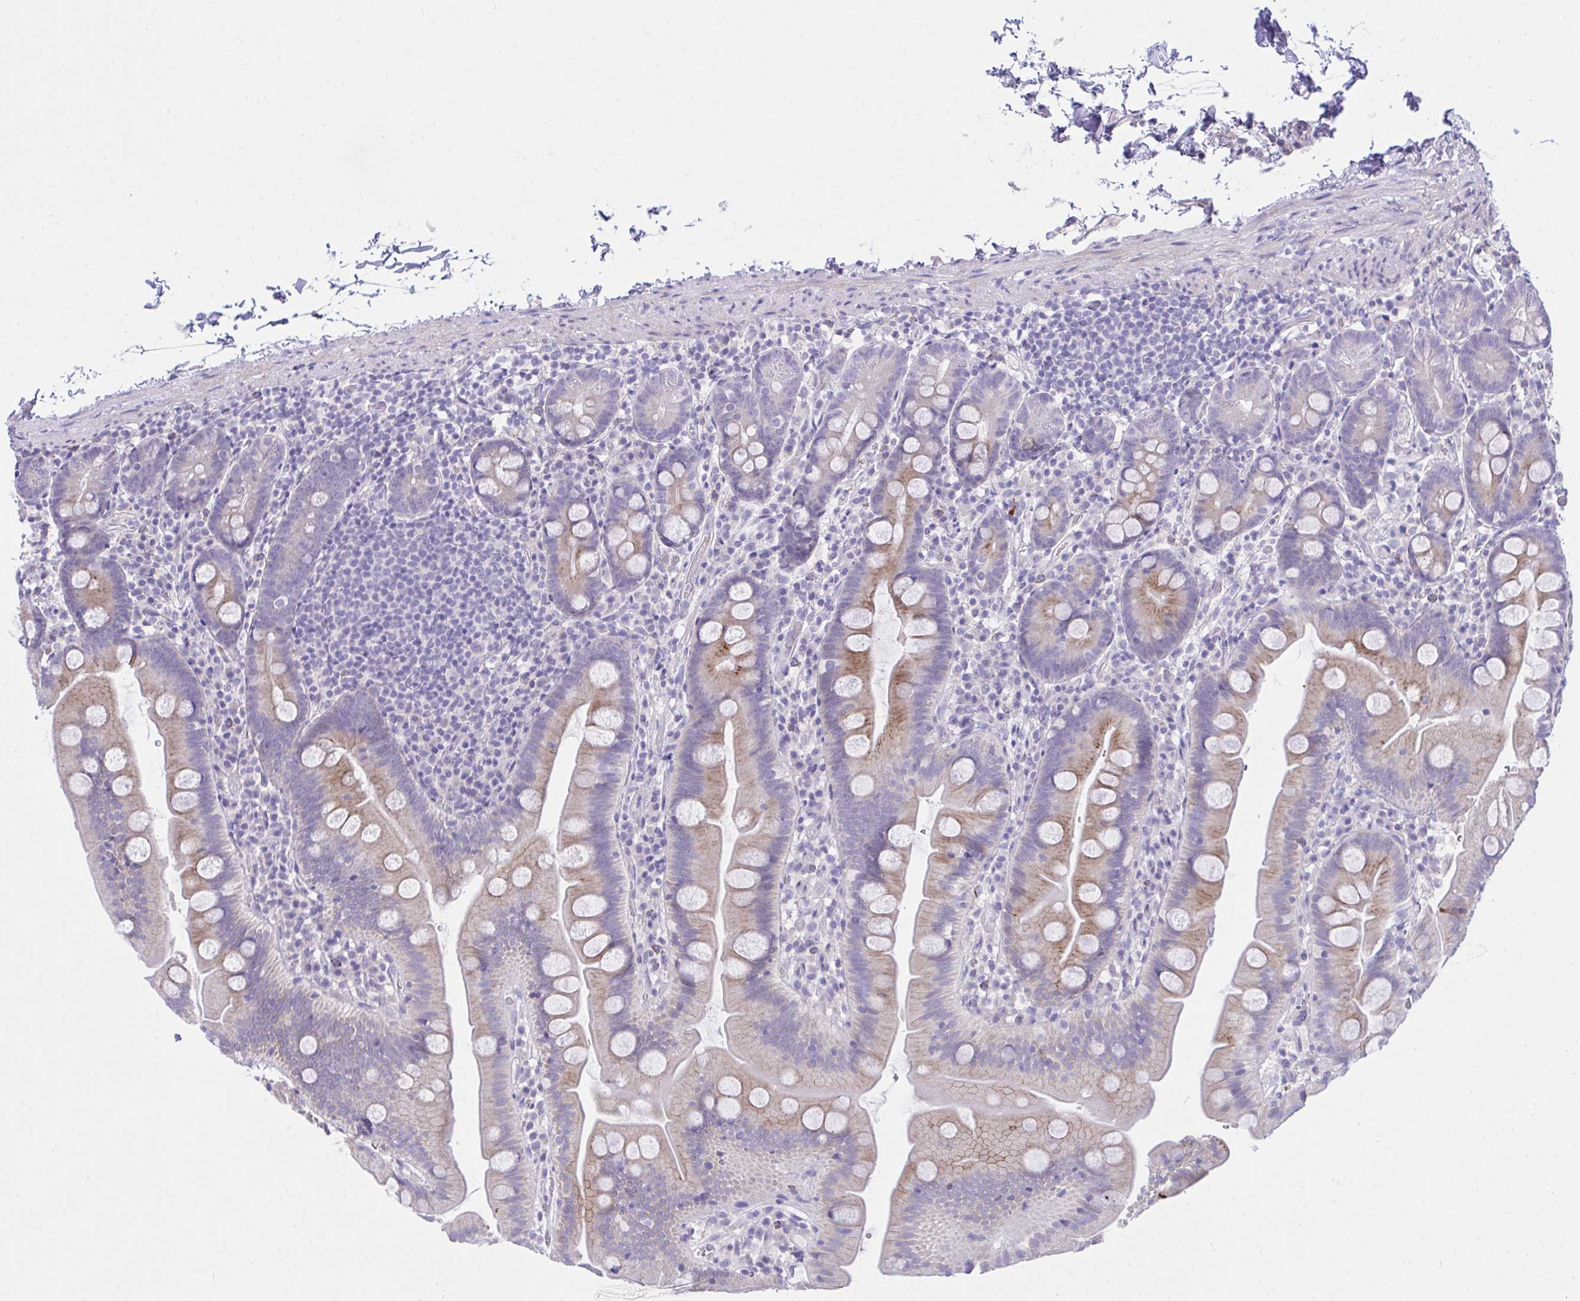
{"staining": {"intensity": "moderate", "quantity": "25%-75%", "location": "cytoplasmic/membranous"}, "tissue": "small intestine", "cell_type": "Glandular cells", "image_type": "normal", "snomed": [{"axis": "morphology", "description": "Normal tissue, NOS"}, {"axis": "topography", "description": "Small intestine"}], "caption": "Brown immunohistochemical staining in normal small intestine displays moderate cytoplasmic/membranous staining in about 25%-75% of glandular cells. (Stains: DAB (3,3'-diaminobenzidine) in brown, nuclei in blue, Microscopy: brightfield microscopy at high magnification).", "gene": "PLEKHH1", "patient": {"sex": "female", "age": 68}}